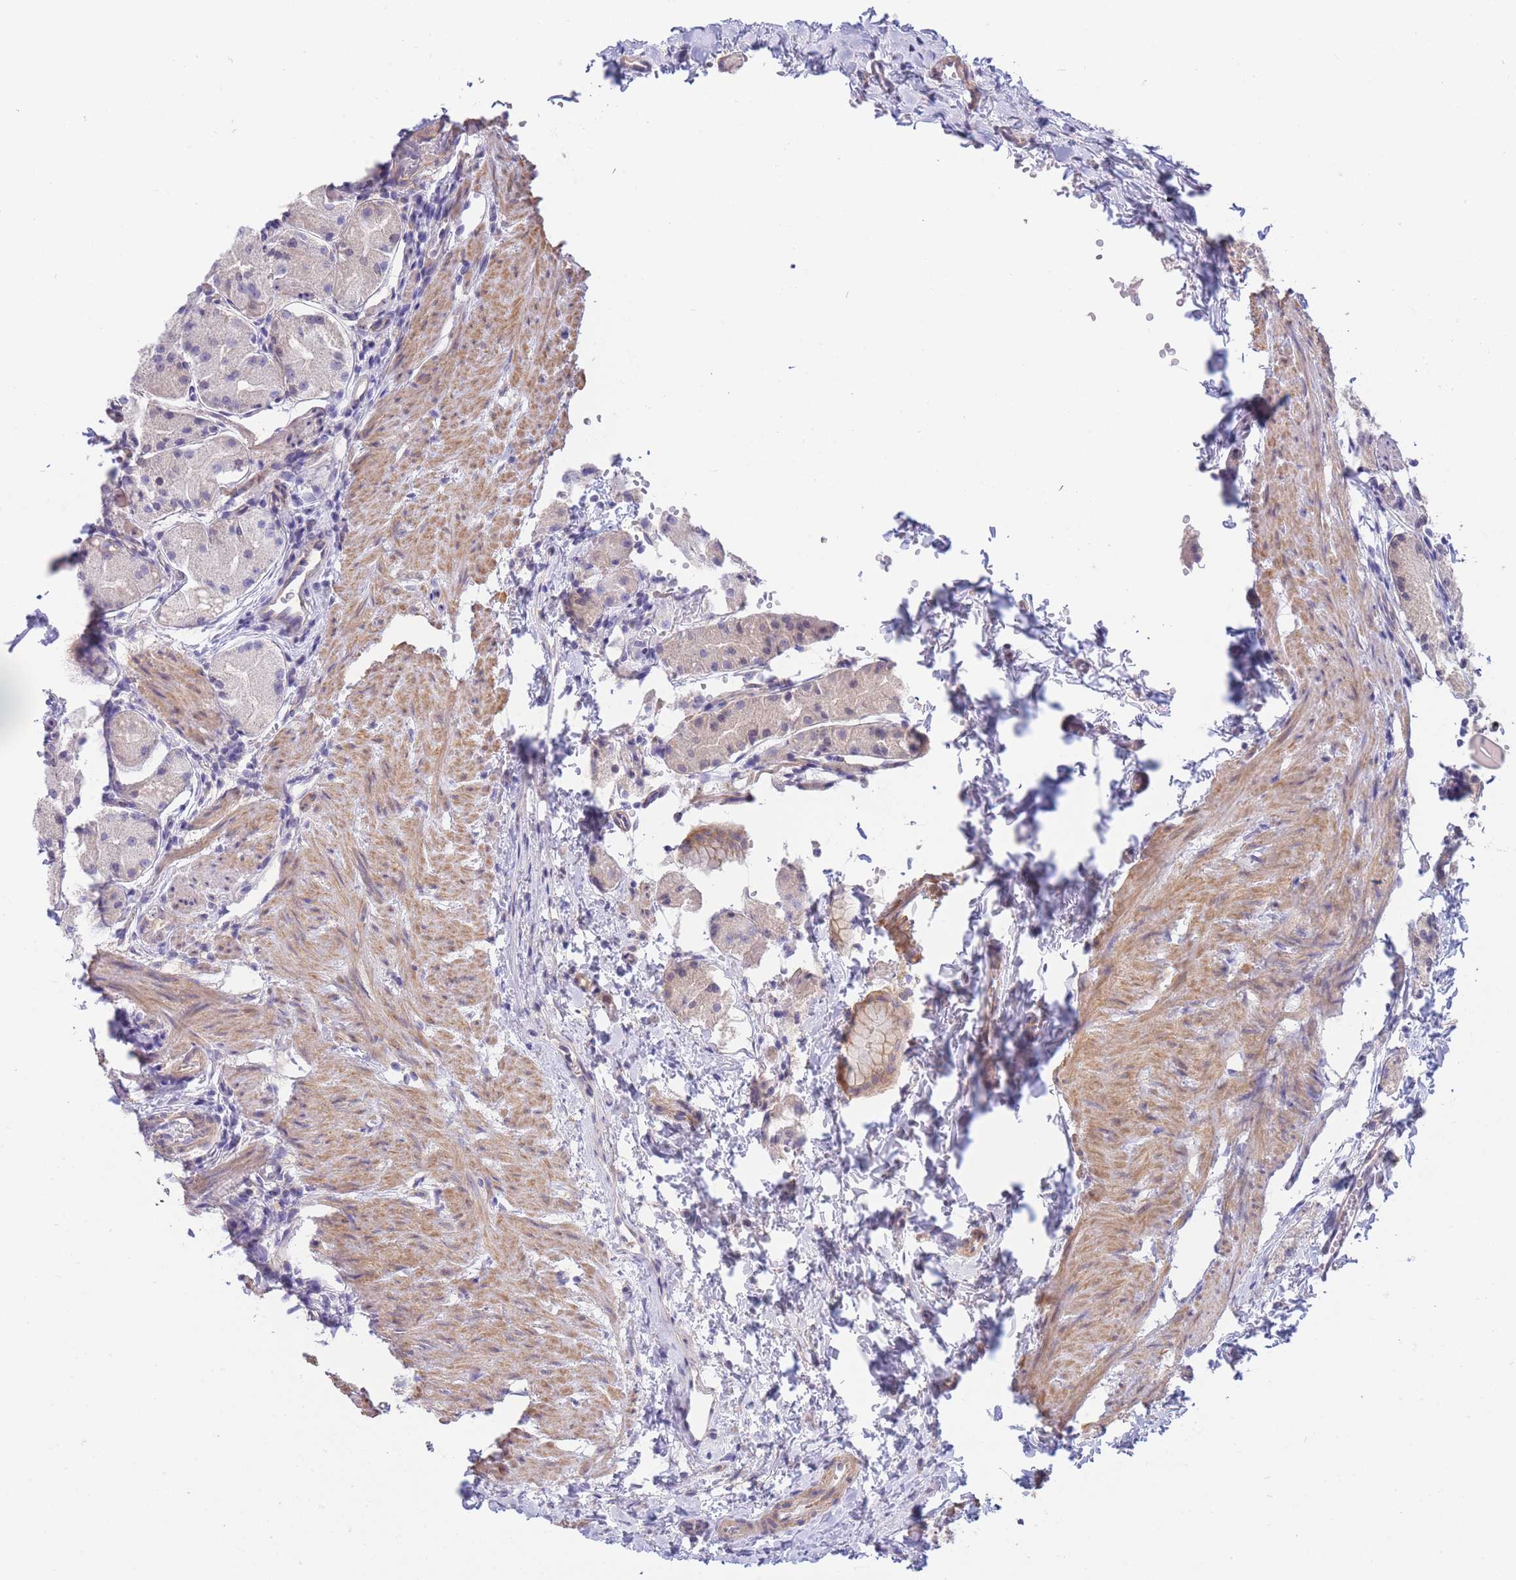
{"staining": {"intensity": "moderate", "quantity": "<25%", "location": "cytoplasmic/membranous"}, "tissue": "stomach", "cell_type": "Glandular cells", "image_type": "normal", "snomed": [{"axis": "morphology", "description": "Normal tissue, NOS"}, {"axis": "topography", "description": "Stomach, upper"}], "caption": "Moderate cytoplasmic/membranous protein staining is seen in approximately <25% of glandular cells in stomach.", "gene": "SUGT1", "patient": {"sex": "male", "age": 47}}